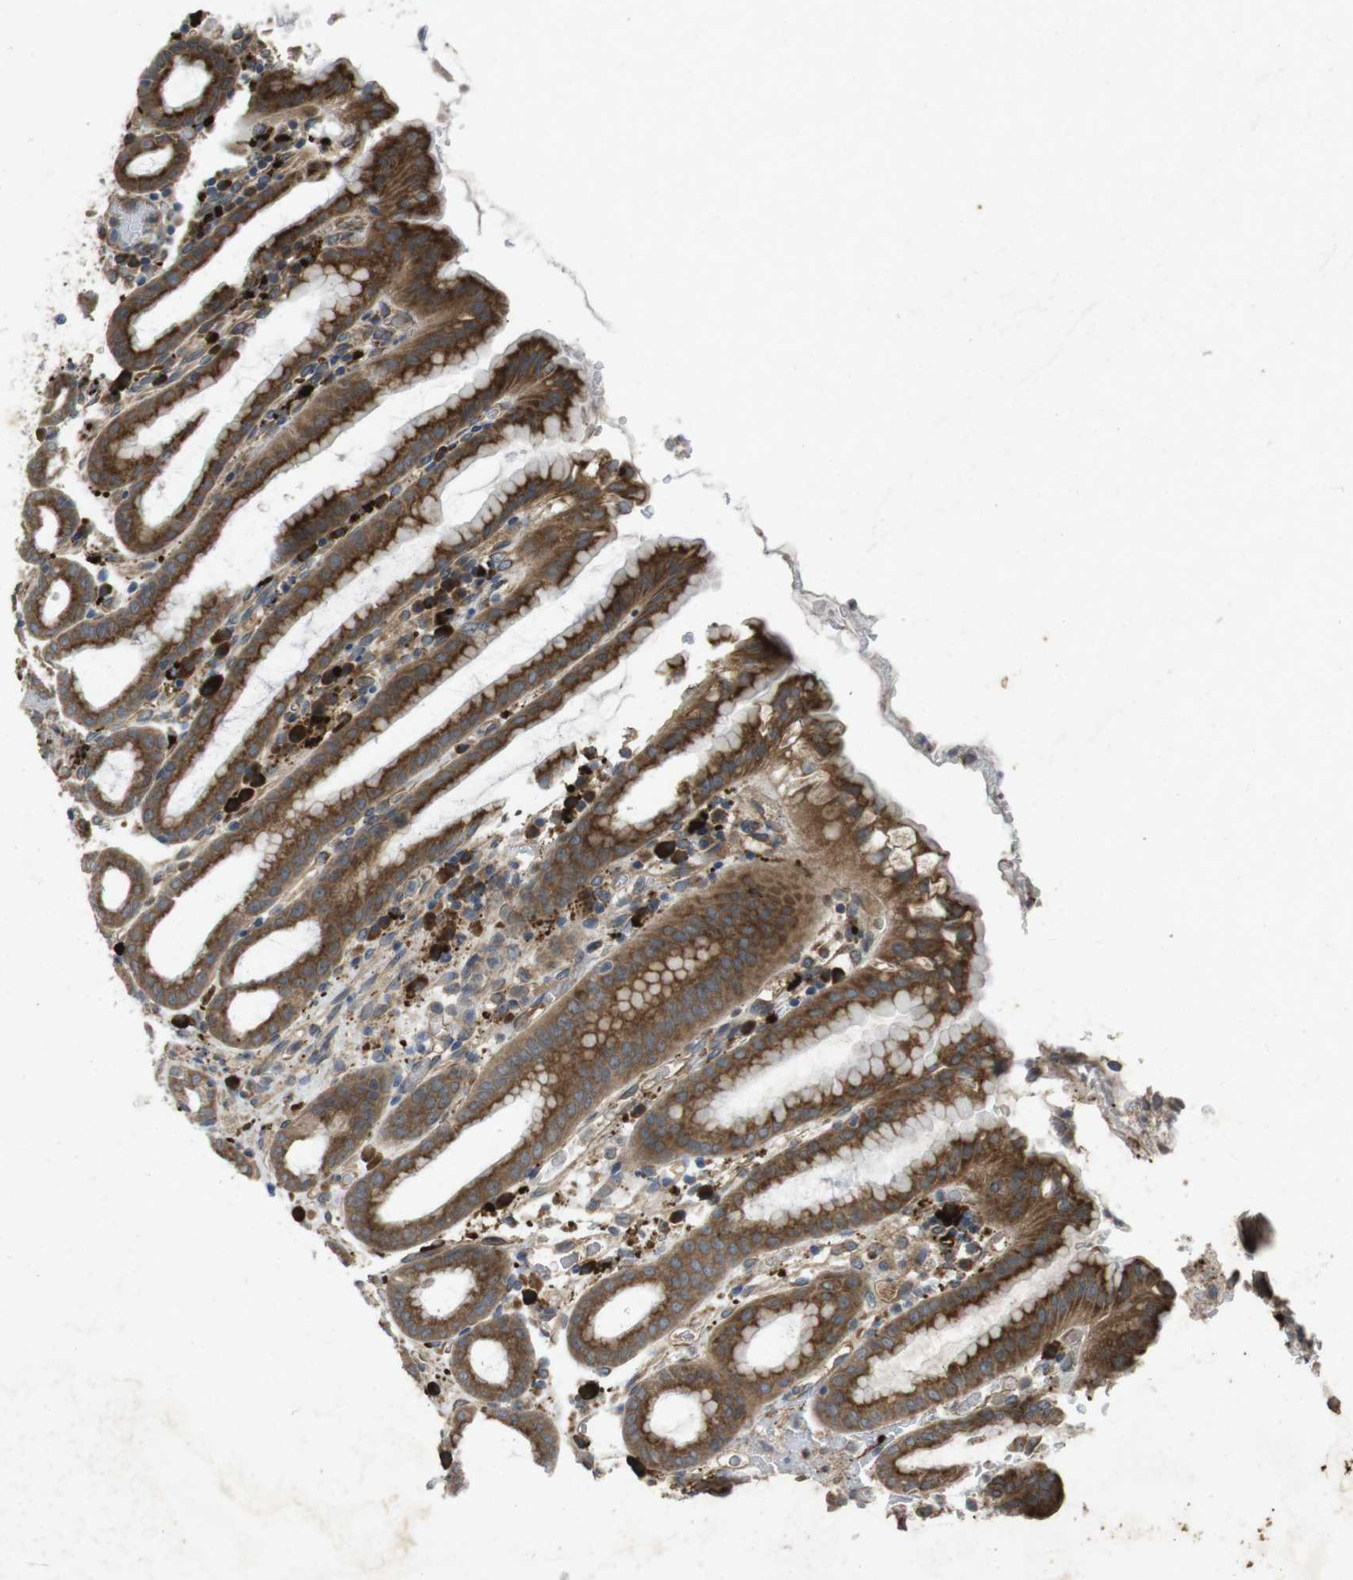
{"staining": {"intensity": "strong", "quantity": "25%-75%", "location": "cytoplasmic/membranous"}, "tissue": "stomach", "cell_type": "Glandular cells", "image_type": "normal", "snomed": [{"axis": "morphology", "description": "Normal tissue, NOS"}, {"axis": "topography", "description": "Stomach, upper"}], "caption": "Strong cytoplasmic/membranous staining is present in approximately 25%-75% of glandular cells in unremarkable stomach. (Stains: DAB in brown, nuclei in blue, Microscopy: brightfield microscopy at high magnification).", "gene": "FLCN", "patient": {"sex": "male", "age": 68}}